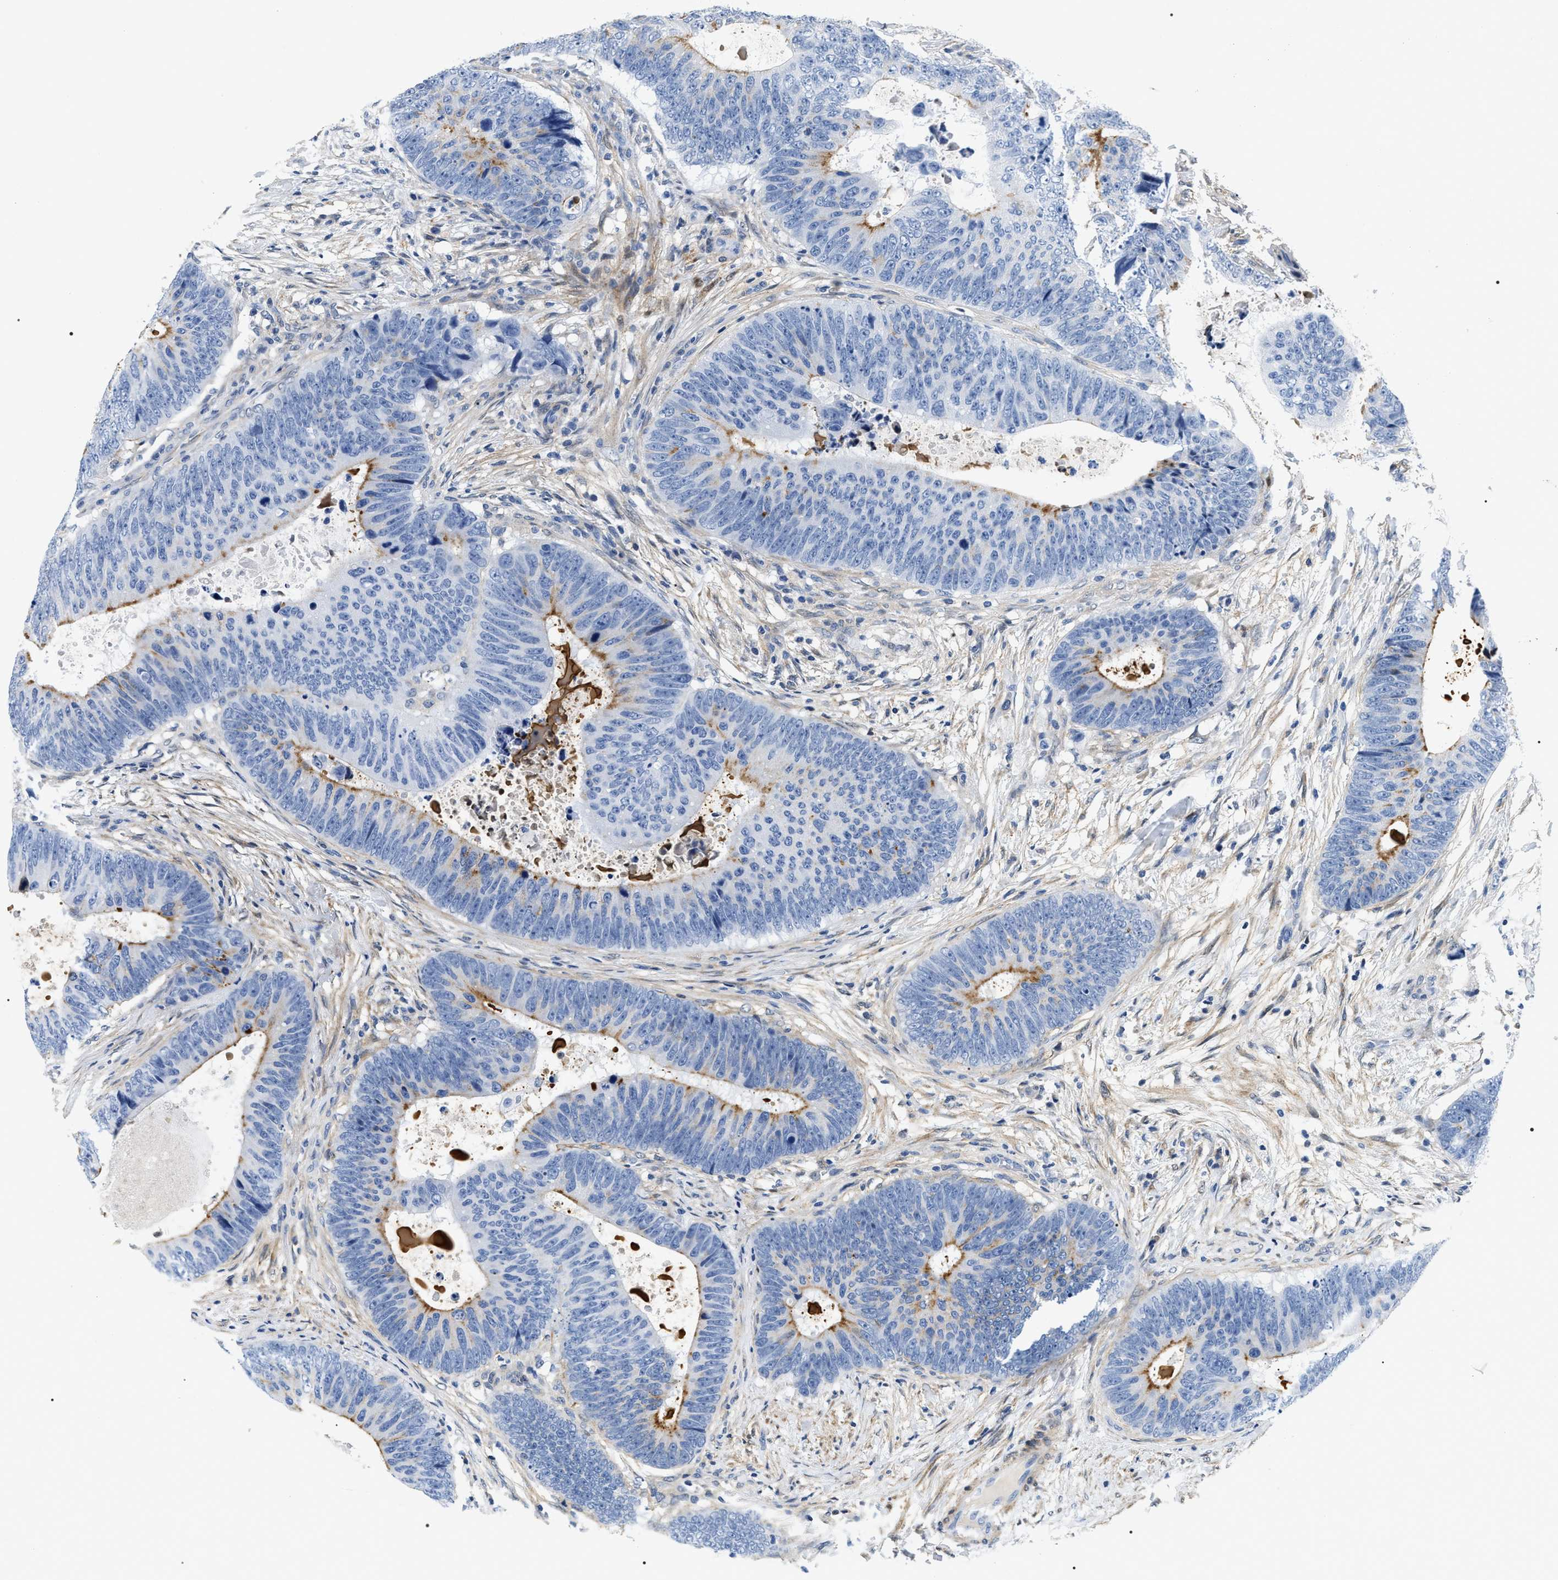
{"staining": {"intensity": "weak", "quantity": "<25%", "location": "cytoplasmic/membranous"}, "tissue": "colorectal cancer", "cell_type": "Tumor cells", "image_type": "cancer", "snomed": [{"axis": "morphology", "description": "Adenocarcinoma, NOS"}, {"axis": "topography", "description": "Colon"}], "caption": "Immunohistochemistry of human colorectal cancer (adenocarcinoma) shows no staining in tumor cells.", "gene": "BAG2", "patient": {"sex": "male", "age": 56}}